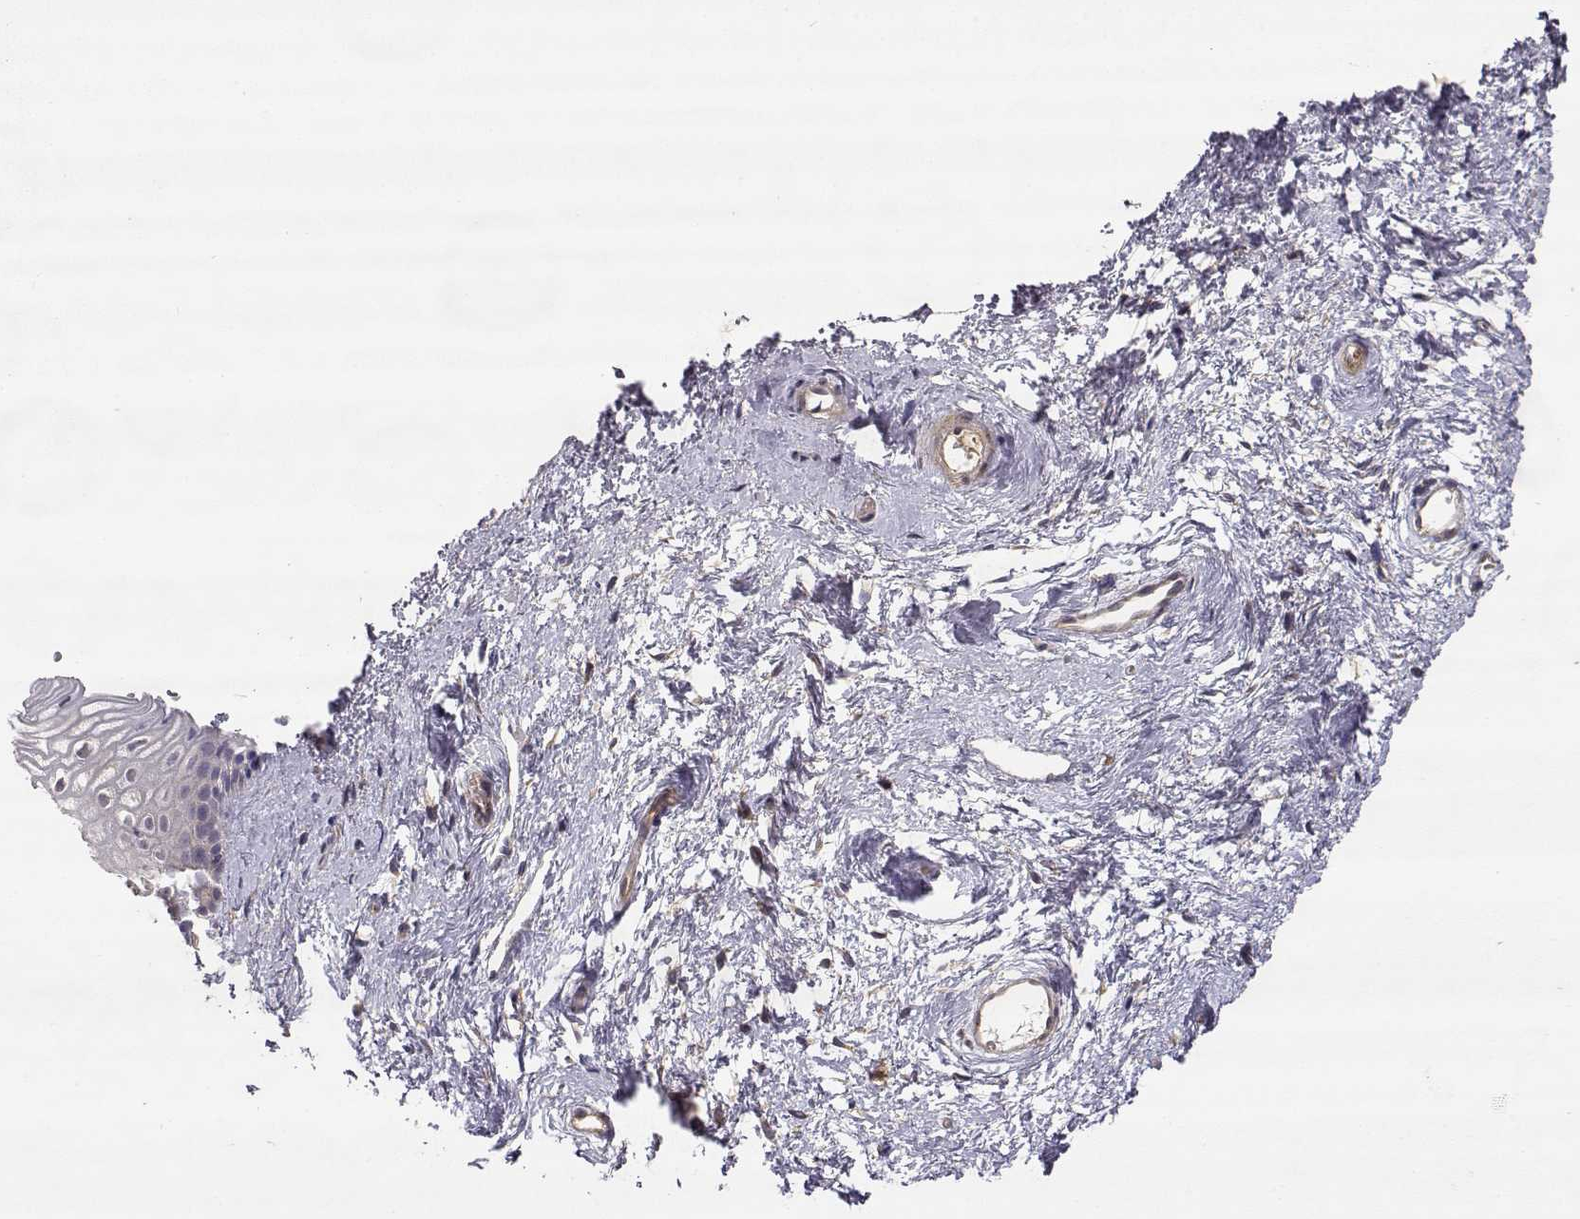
{"staining": {"intensity": "negative", "quantity": "none", "location": "none"}, "tissue": "cervix", "cell_type": "Glandular cells", "image_type": "normal", "snomed": [{"axis": "morphology", "description": "Normal tissue, NOS"}, {"axis": "topography", "description": "Cervix"}], "caption": "Human cervix stained for a protein using immunohistochemistry (IHC) reveals no expression in glandular cells.", "gene": "CRIM1", "patient": {"sex": "female", "age": 40}}